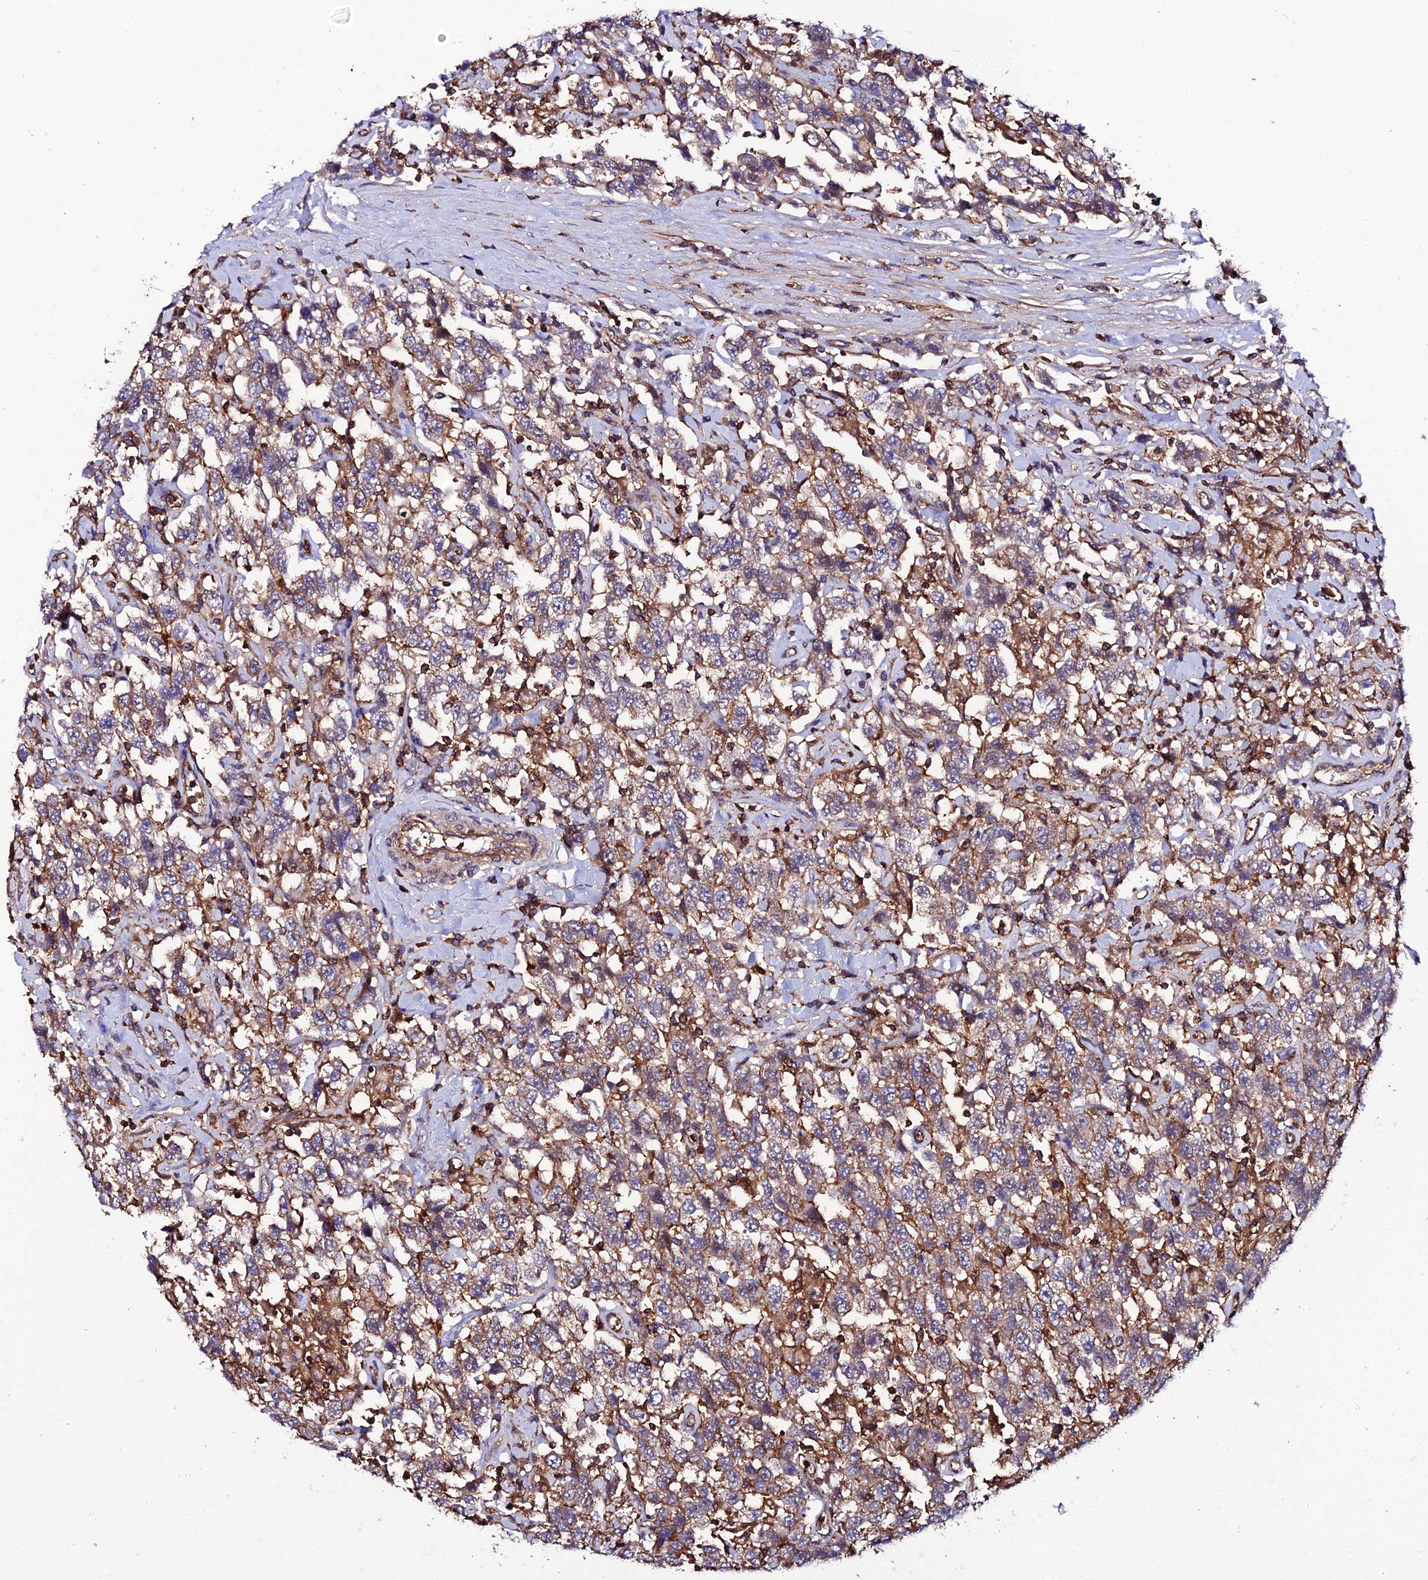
{"staining": {"intensity": "moderate", "quantity": "25%-75%", "location": "cytoplasmic/membranous"}, "tissue": "testis cancer", "cell_type": "Tumor cells", "image_type": "cancer", "snomed": [{"axis": "morphology", "description": "Seminoma, NOS"}, {"axis": "topography", "description": "Testis"}], "caption": "Immunohistochemical staining of human seminoma (testis) reveals medium levels of moderate cytoplasmic/membranous positivity in about 25%-75% of tumor cells. The staining was performed using DAB, with brown indicating positive protein expression. Nuclei are stained blue with hematoxylin.", "gene": "USP17L15", "patient": {"sex": "male", "age": 41}}